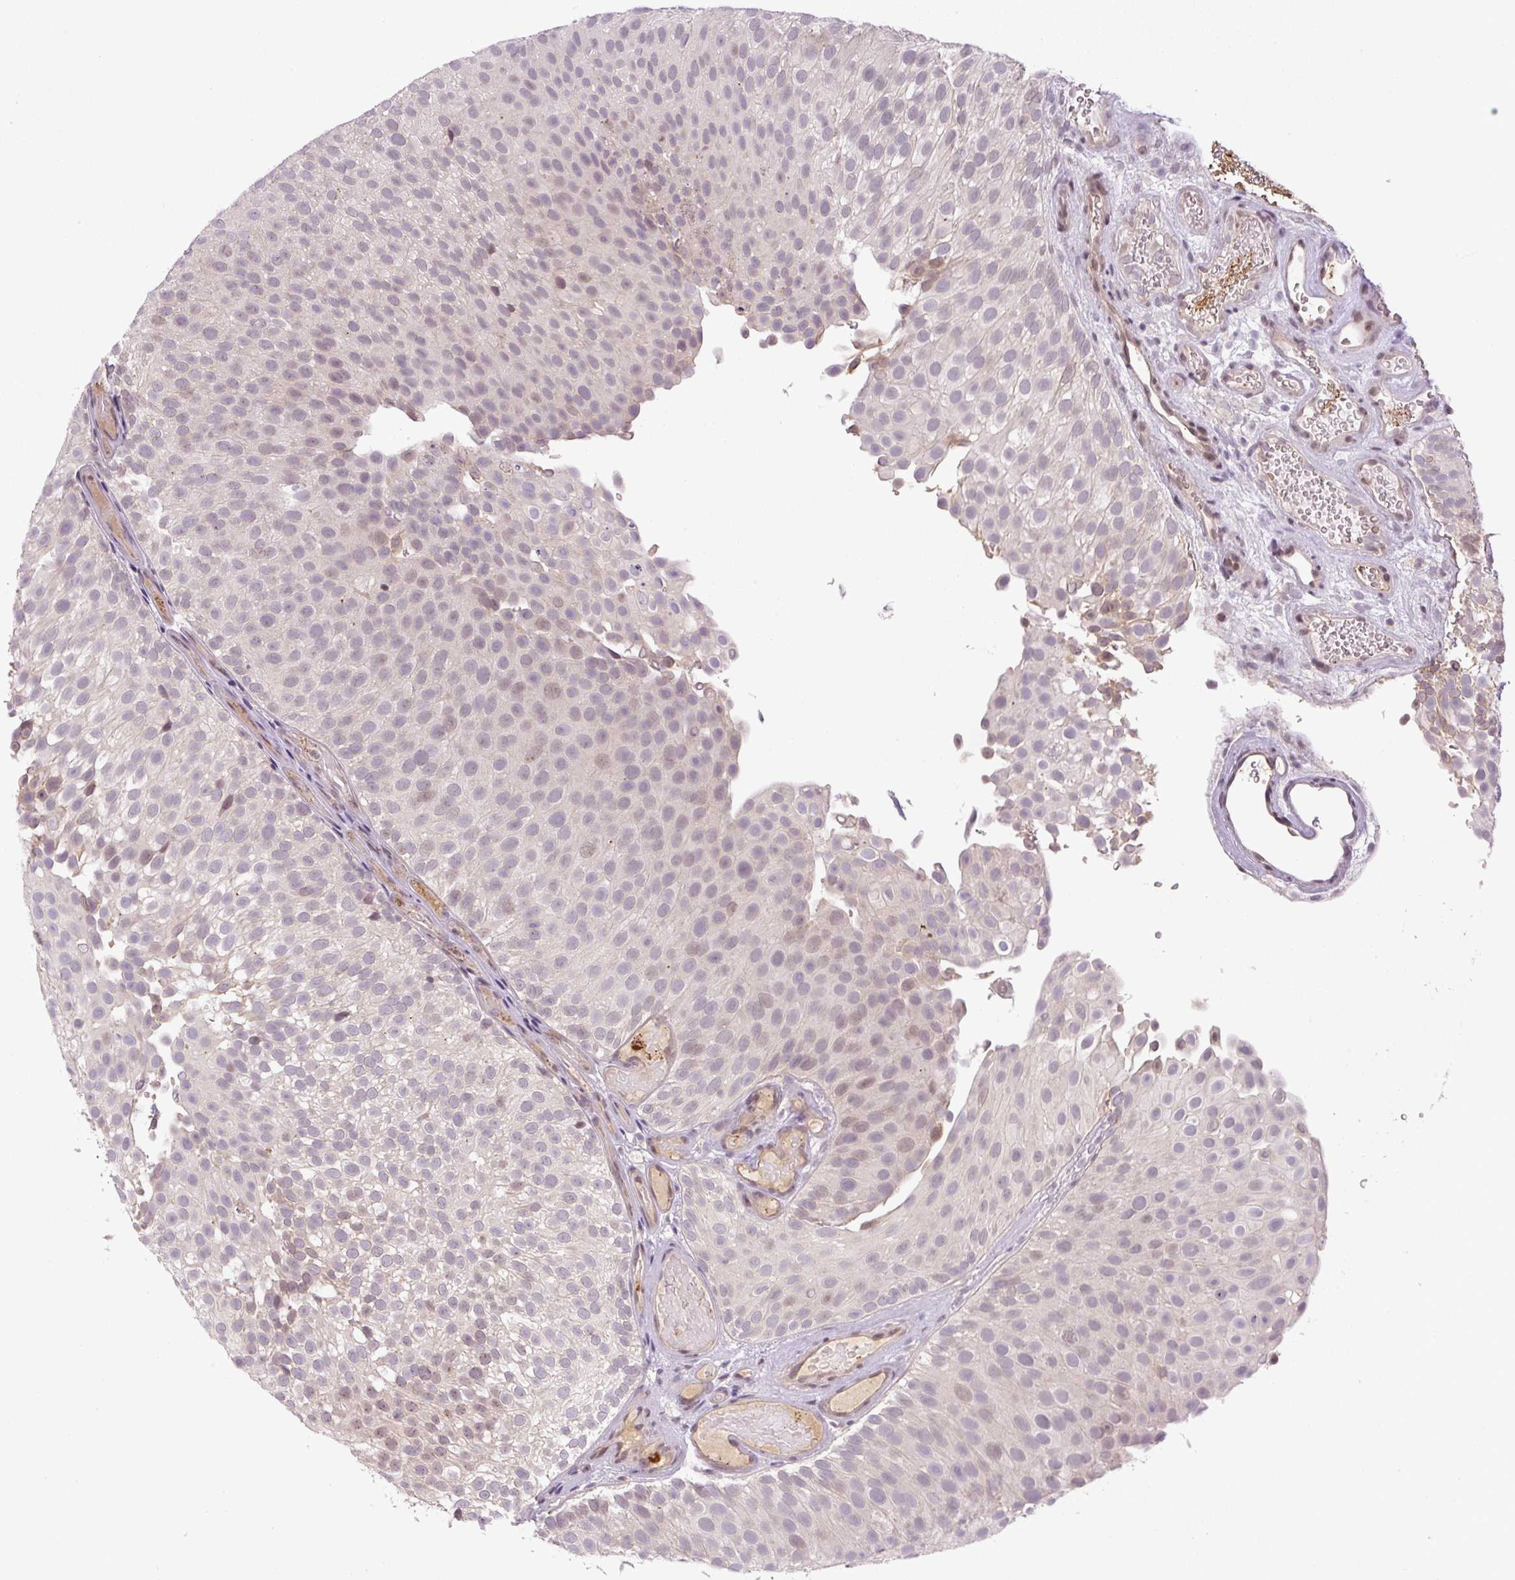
{"staining": {"intensity": "weak", "quantity": "25%-75%", "location": "nuclear"}, "tissue": "urothelial cancer", "cell_type": "Tumor cells", "image_type": "cancer", "snomed": [{"axis": "morphology", "description": "Urothelial carcinoma, Low grade"}, {"axis": "topography", "description": "Urinary bladder"}], "caption": "Tumor cells exhibit low levels of weak nuclear positivity in about 25%-75% of cells in urothelial cancer.", "gene": "SGF29", "patient": {"sex": "male", "age": 78}}